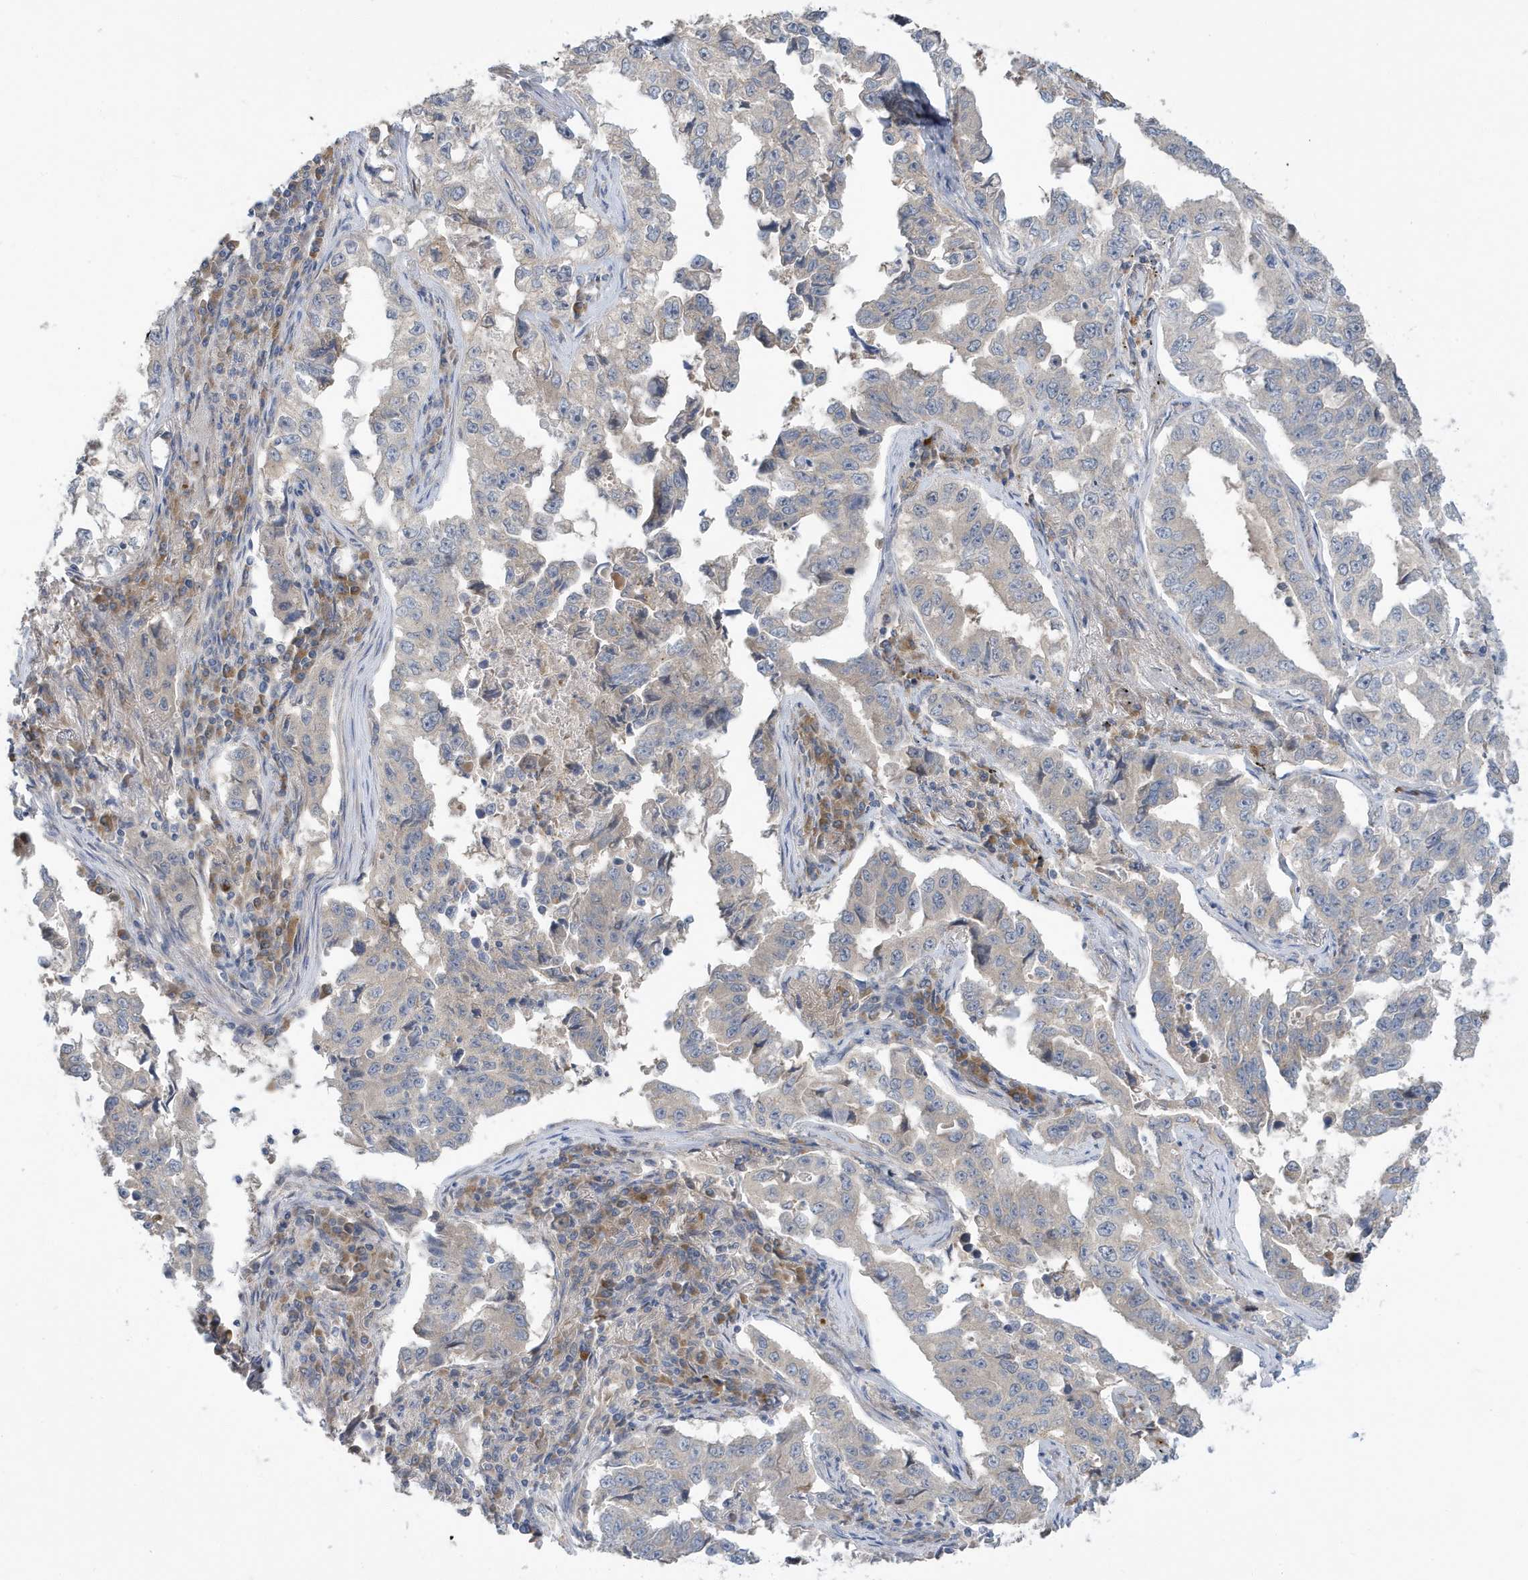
{"staining": {"intensity": "weak", "quantity": "<25%", "location": "cytoplasmic/membranous"}, "tissue": "lung cancer", "cell_type": "Tumor cells", "image_type": "cancer", "snomed": [{"axis": "morphology", "description": "Adenocarcinoma, NOS"}, {"axis": "topography", "description": "Lung"}], "caption": "Image shows no significant protein staining in tumor cells of lung adenocarcinoma. The staining was performed using DAB (3,3'-diaminobenzidine) to visualize the protein expression in brown, while the nuclei were stained in blue with hematoxylin (Magnification: 20x).", "gene": "LAPTM4A", "patient": {"sex": "female", "age": 51}}